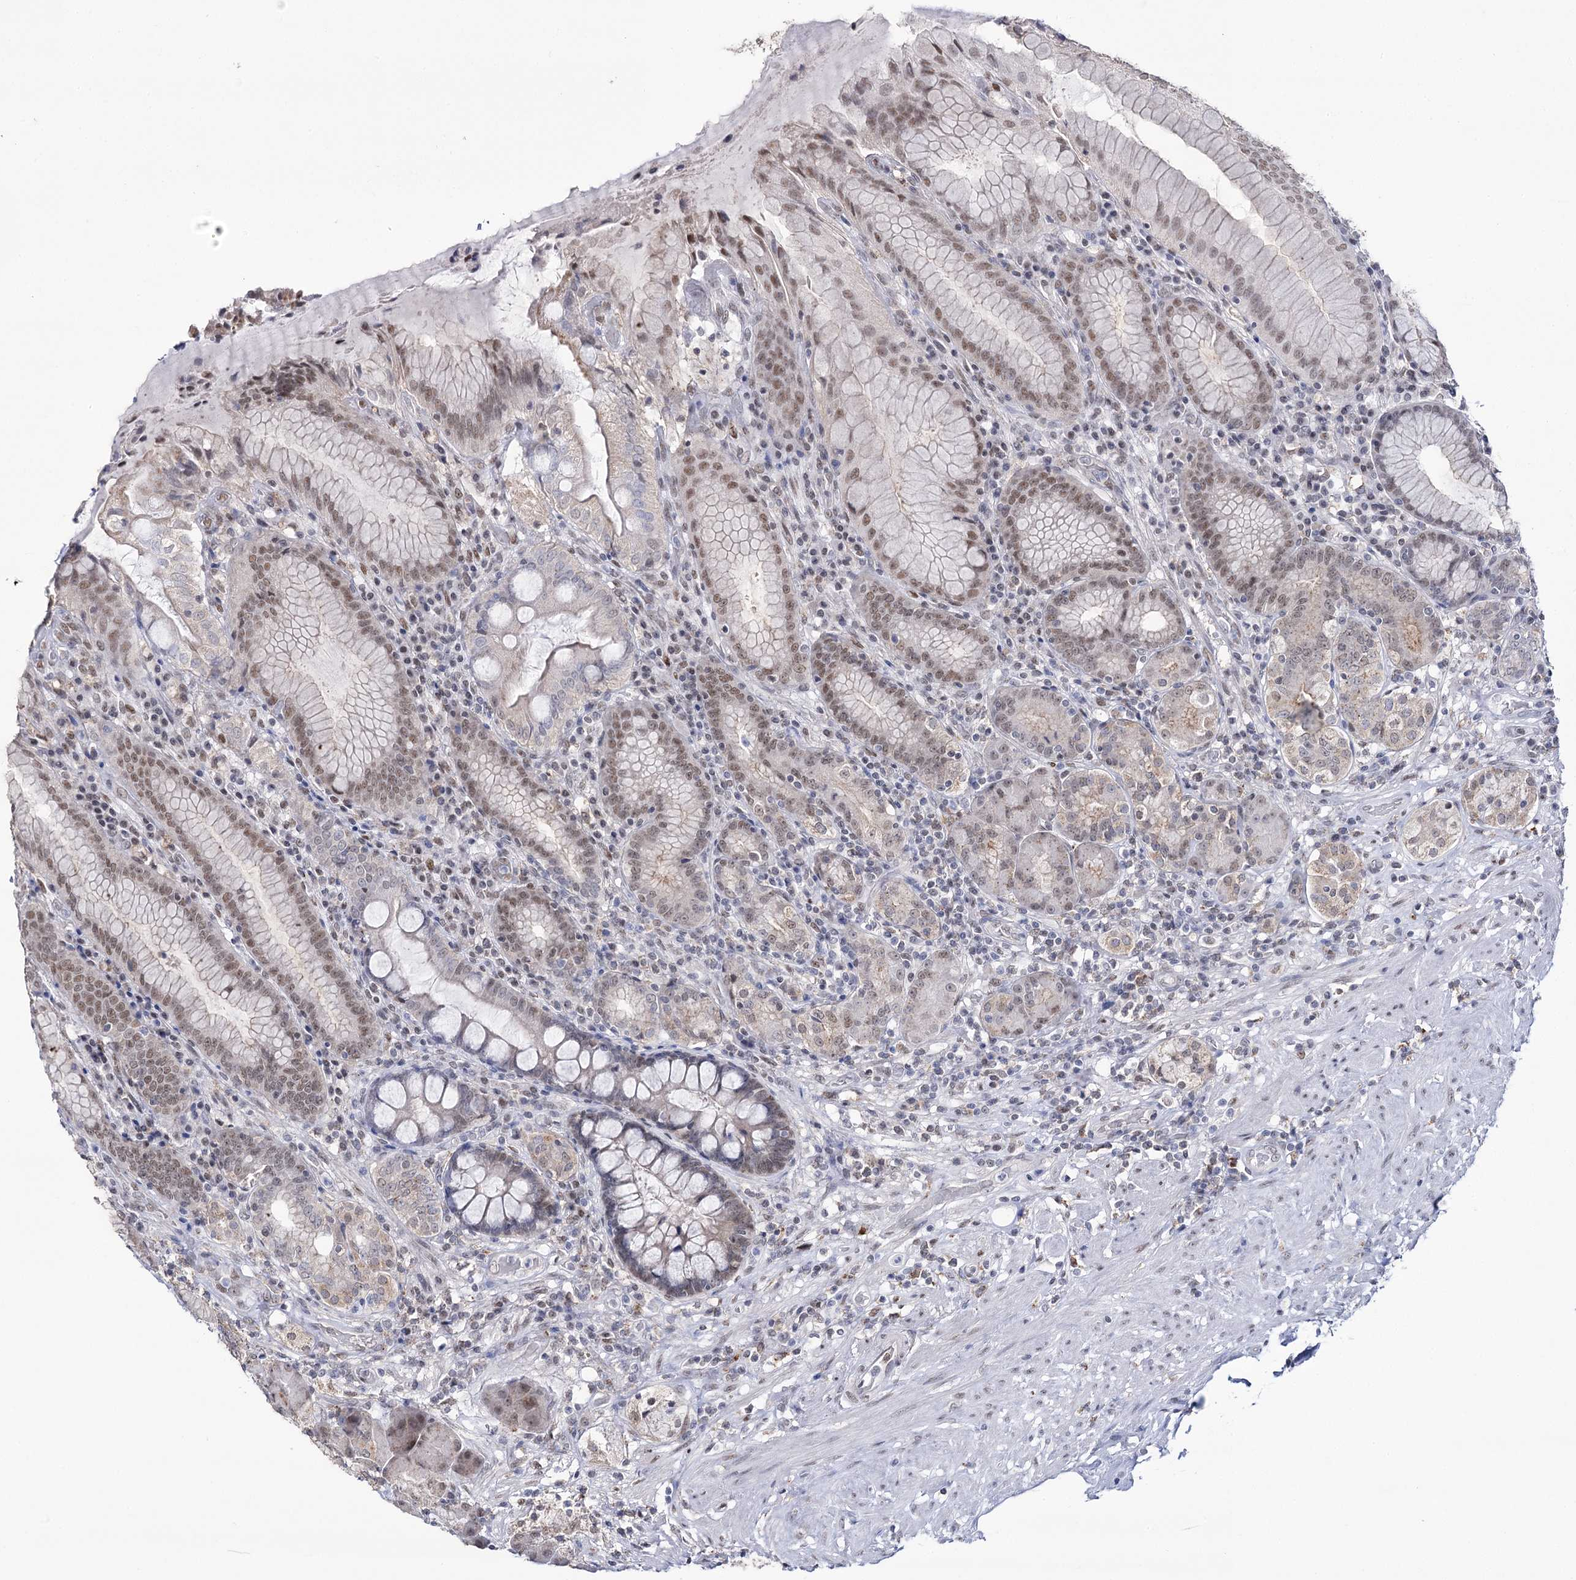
{"staining": {"intensity": "moderate", "quantity": "25%-75%", "location": "nuclear"}, "tissue": "stomach", "cell_type": "Glandular cells", "image_type": "normal", "snomed": [{"axis": "morphology", "description": "Normal tissue, NOS"}, {"axis": "topography", "description": "Stomach, upper"}, {"axis": "topography", "description": "Stomach, lower"}], "caption": "A micrograph of stomach stained for a protein shows moderate nuclear brown staining in glandular cells.", "gene": "VGLL4", "patient": {"sex": "female", "age": 76}}